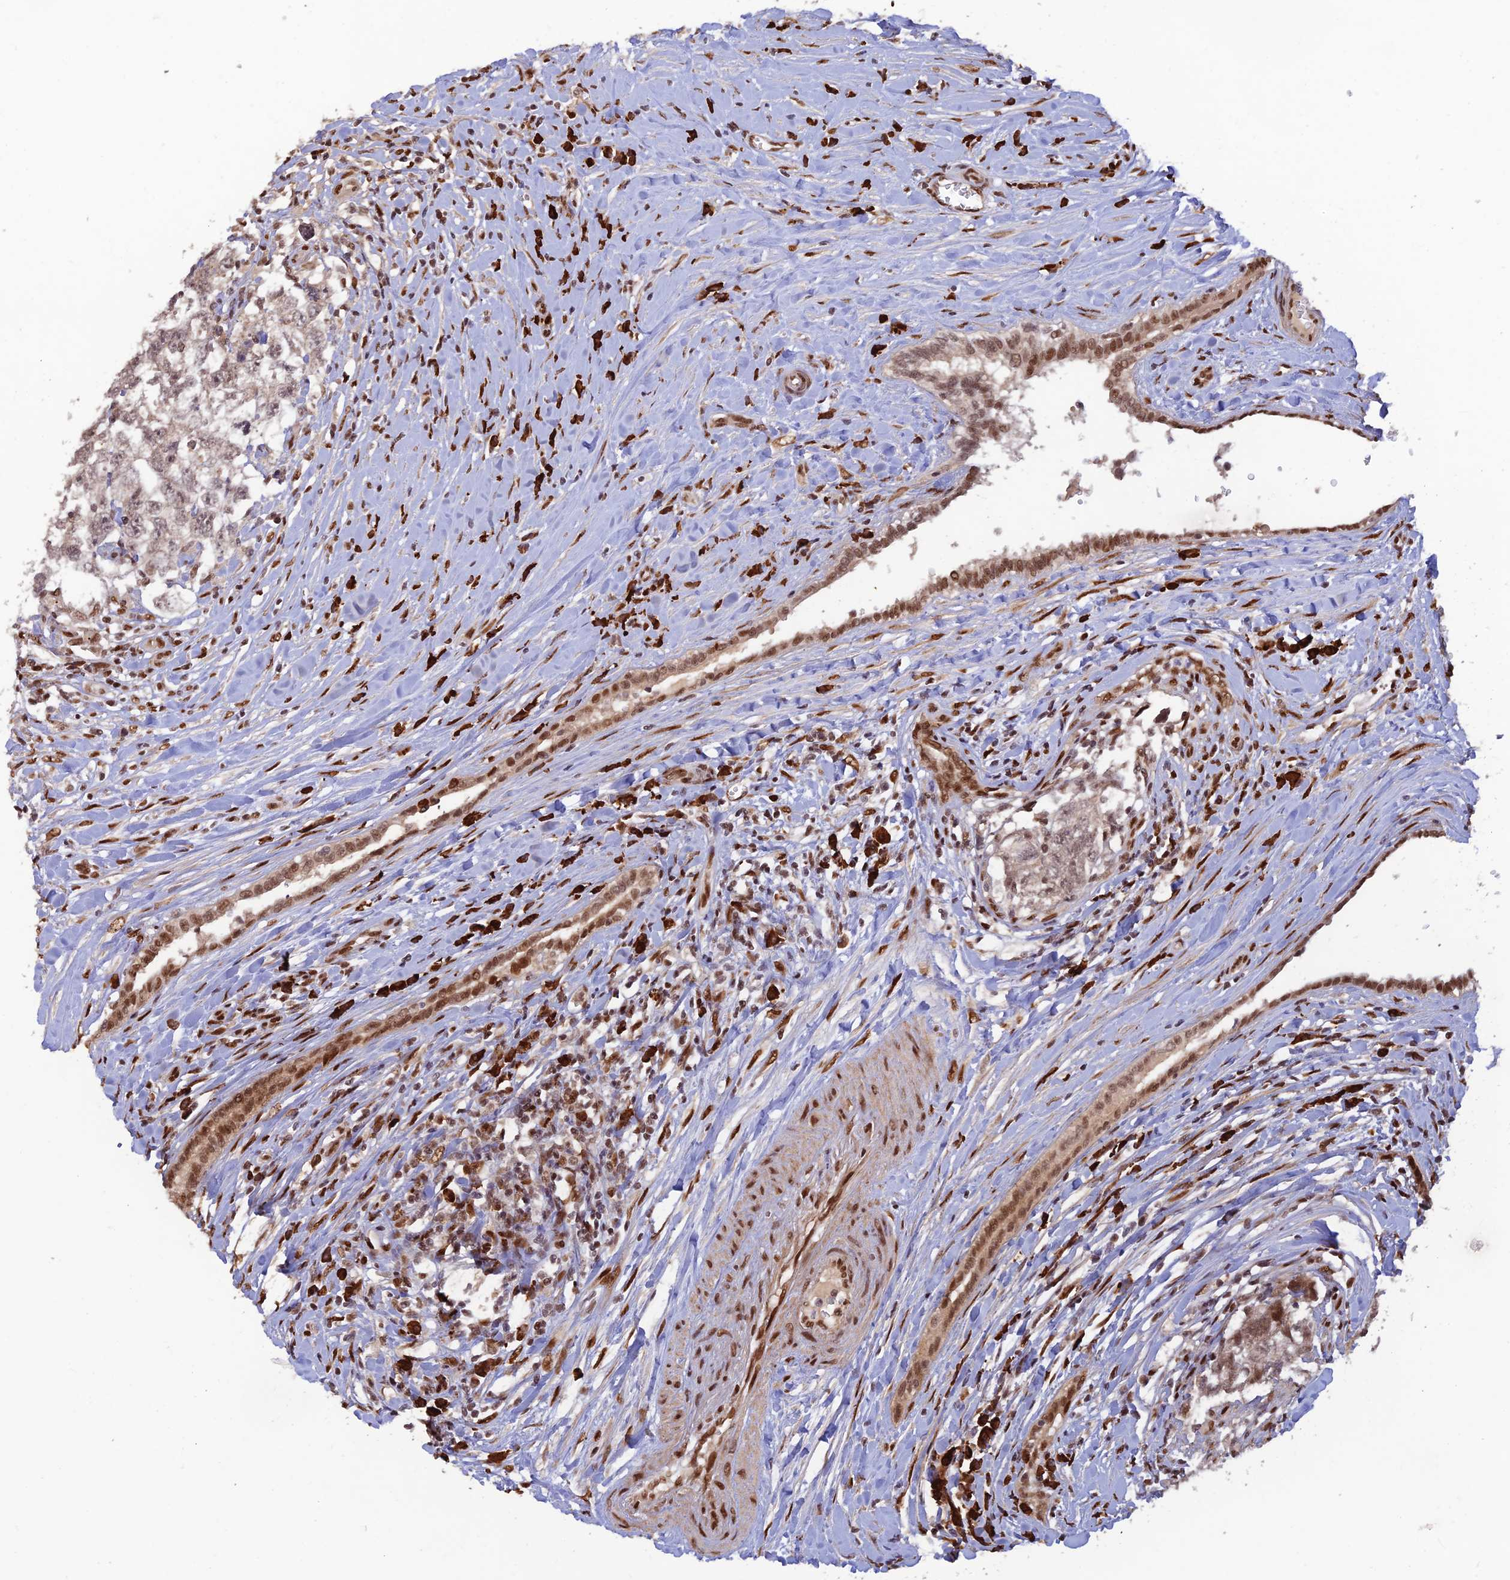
{"staining": {"intensity": "negative", "quantity": "none", "location": "none"}, "tissue": "testis cancer", "cell_type": "Tumor cells", "image_type": "cancer", "snomed": [{"axis": "morphology", "description": "Seminoma, NOS"}, {"axis": "morphology", "description": "Carcinoma, Embryonal, NOS"}, {"axis": "topography", "description": "Testis"}], "caption": "IHC photomicrograph of human testis cancer stained for a protein (brown), which shows no positivity in tumor cells.", "gene": "ZNF565", "patient": {"sex": "male", "age": 29}}